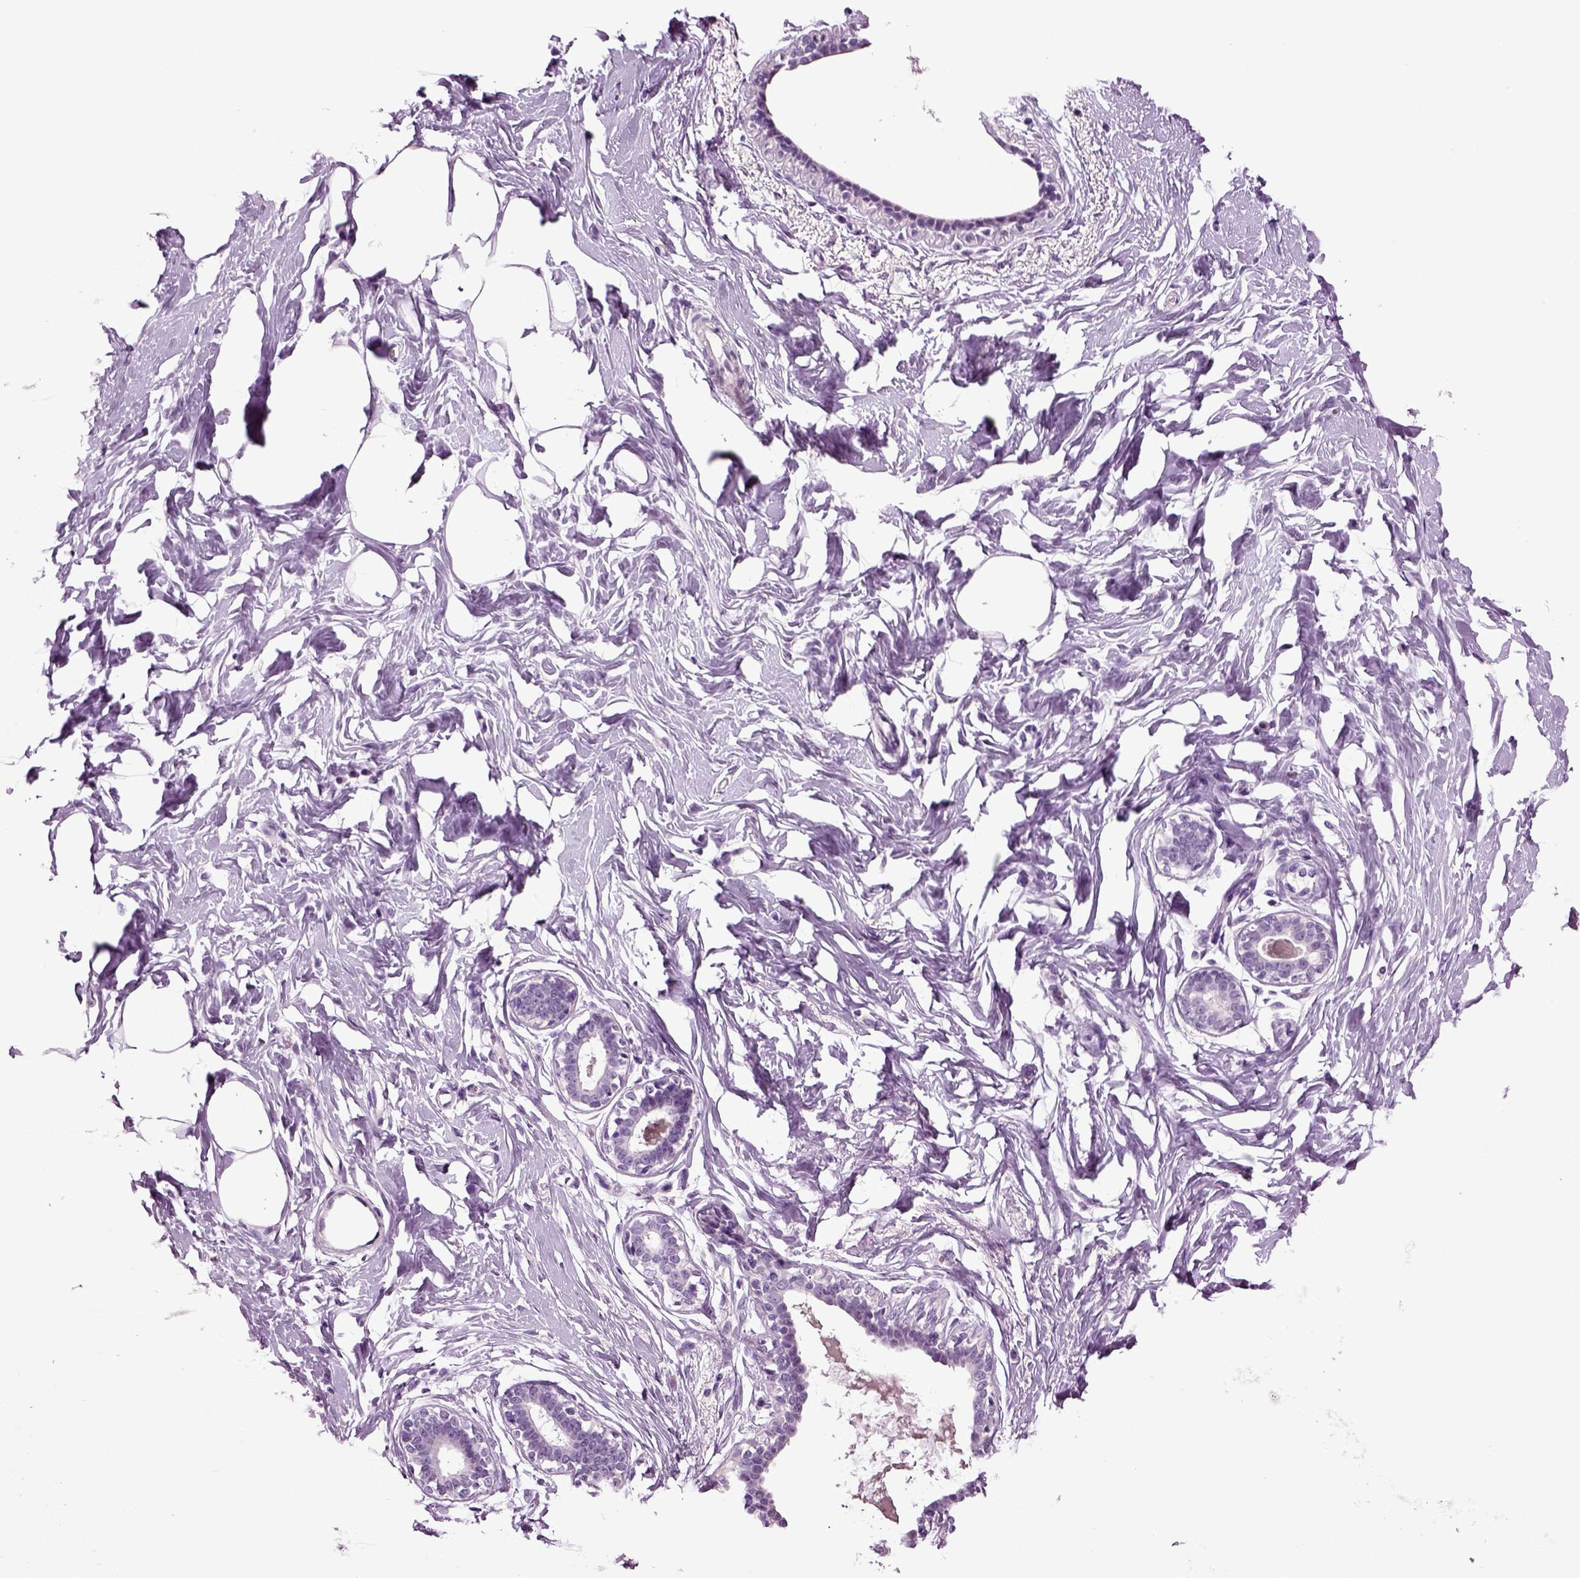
{"staining": {"intensity": "negative", "quantity": "none", "location": "none"}, "tissue": "breast", "cell_type": "Adipocytes", "image_type": "normal", "snomed": [{"axis": "morphology", "description": "Normal tissue, NOS"}, {"axis": "morphology", "description": "Lobular carcinoma, in situ"}, {"axis": "topography", "description": "Breast"}], "caption": "This is a photomicrograph of immunohistochemistry (IHC) staining of normal breast, which shows no expression in adipocytes.", "gene": "SLC17A6", "patient": {"sex": "female", "age": 35}}